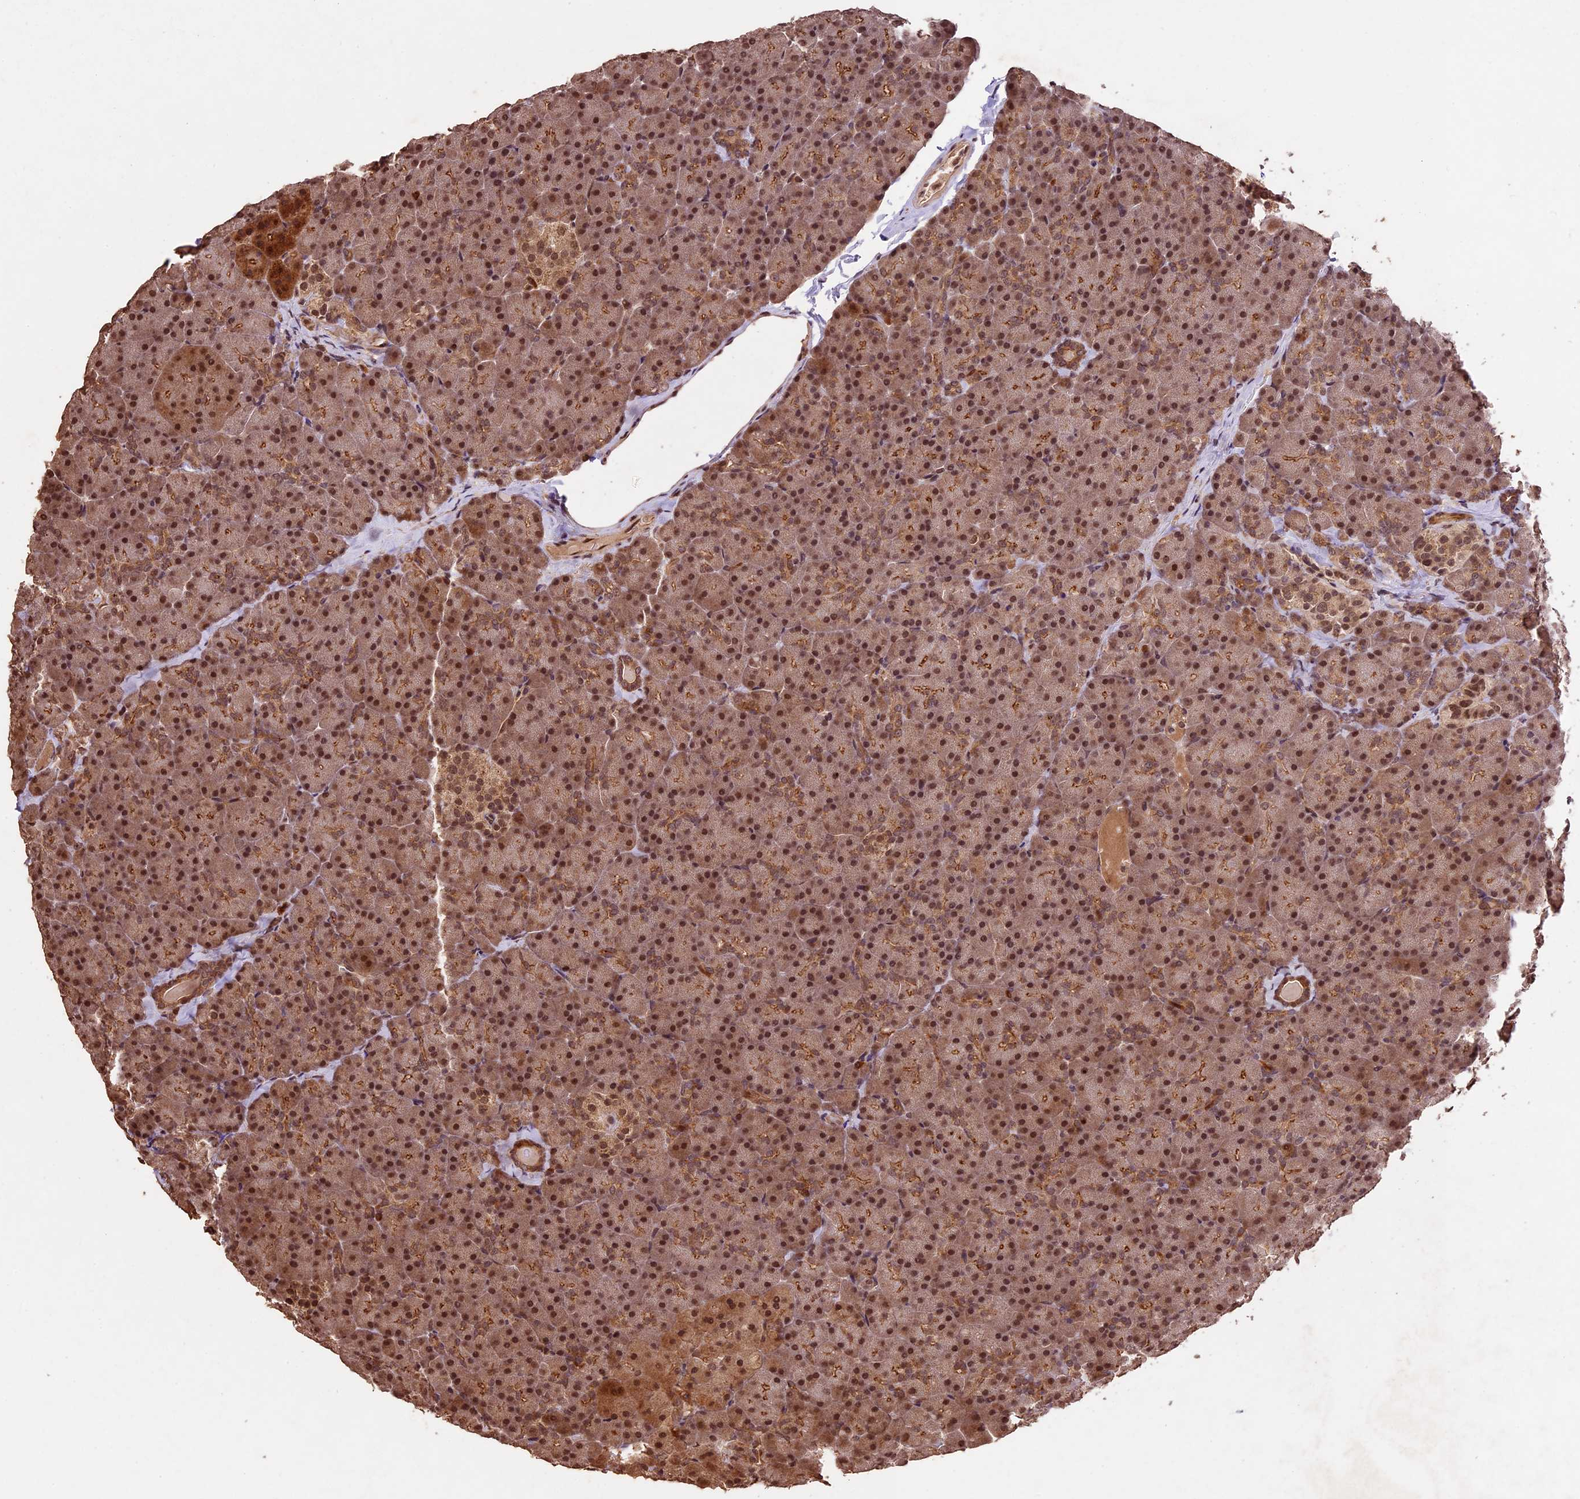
{"staining": {"intensity": "moderate", "quantity": ">75%", "location": "cytoplasmic/membranous,nuclear"}, "tissue": "pancreas", "cell_type": "Exocrine glandular cells", "image_type": "normal", "snomed": [{"axis": "morphology", "description": "Normal tissue, NOS"}, {"axis": "topography", "description": "Pancreas"}], "caption": "Immunohistochemistry of benign human pancreas displays medium levels of moderate cytoplasmic/membranous,nuclear positivity in about >75% of exocrine glandular cells.", "gene": "CDKN2AIP", "patient": {"sex": "male", "age": 36}}